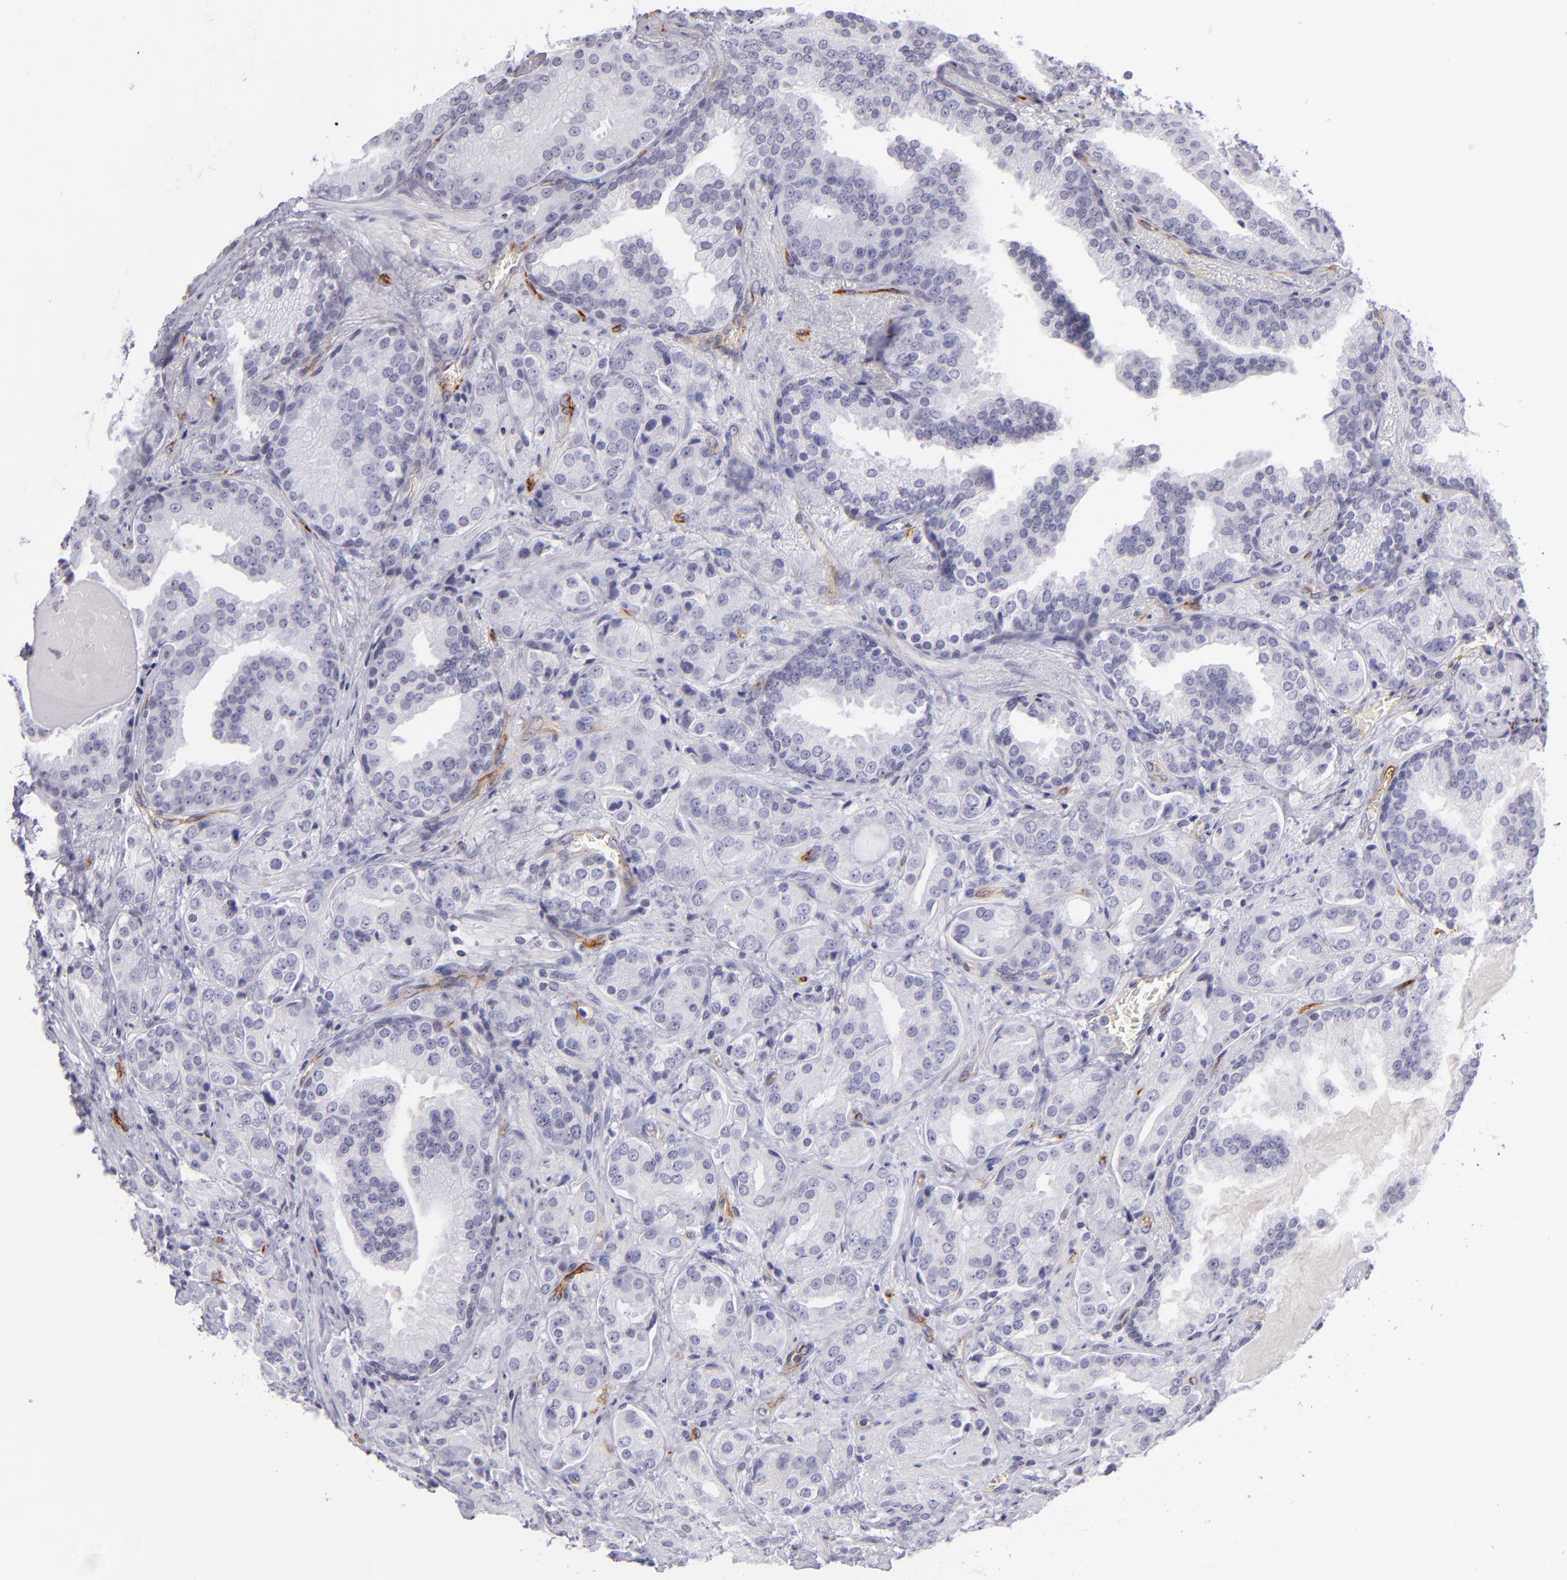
{"staining": {"intensity": "negative", "quantity": "none", "location": "none"}, "tissue": "prostate cancer", "cell_type": "Tumor cells", "image_type": "cancer", "snomed": [{"axis": "morphology", "description": "Adenocarcinoma, Medium grade"}, {"axis": "topography", "description": "Prostate"}], "caption": "Immunohistochemistry (IHC) of prostate medium-grade adenocarcinoma reveals no positivity in tumor cells.", "gene": "THBD", "patient": {"sex": "male", "age": 70}}